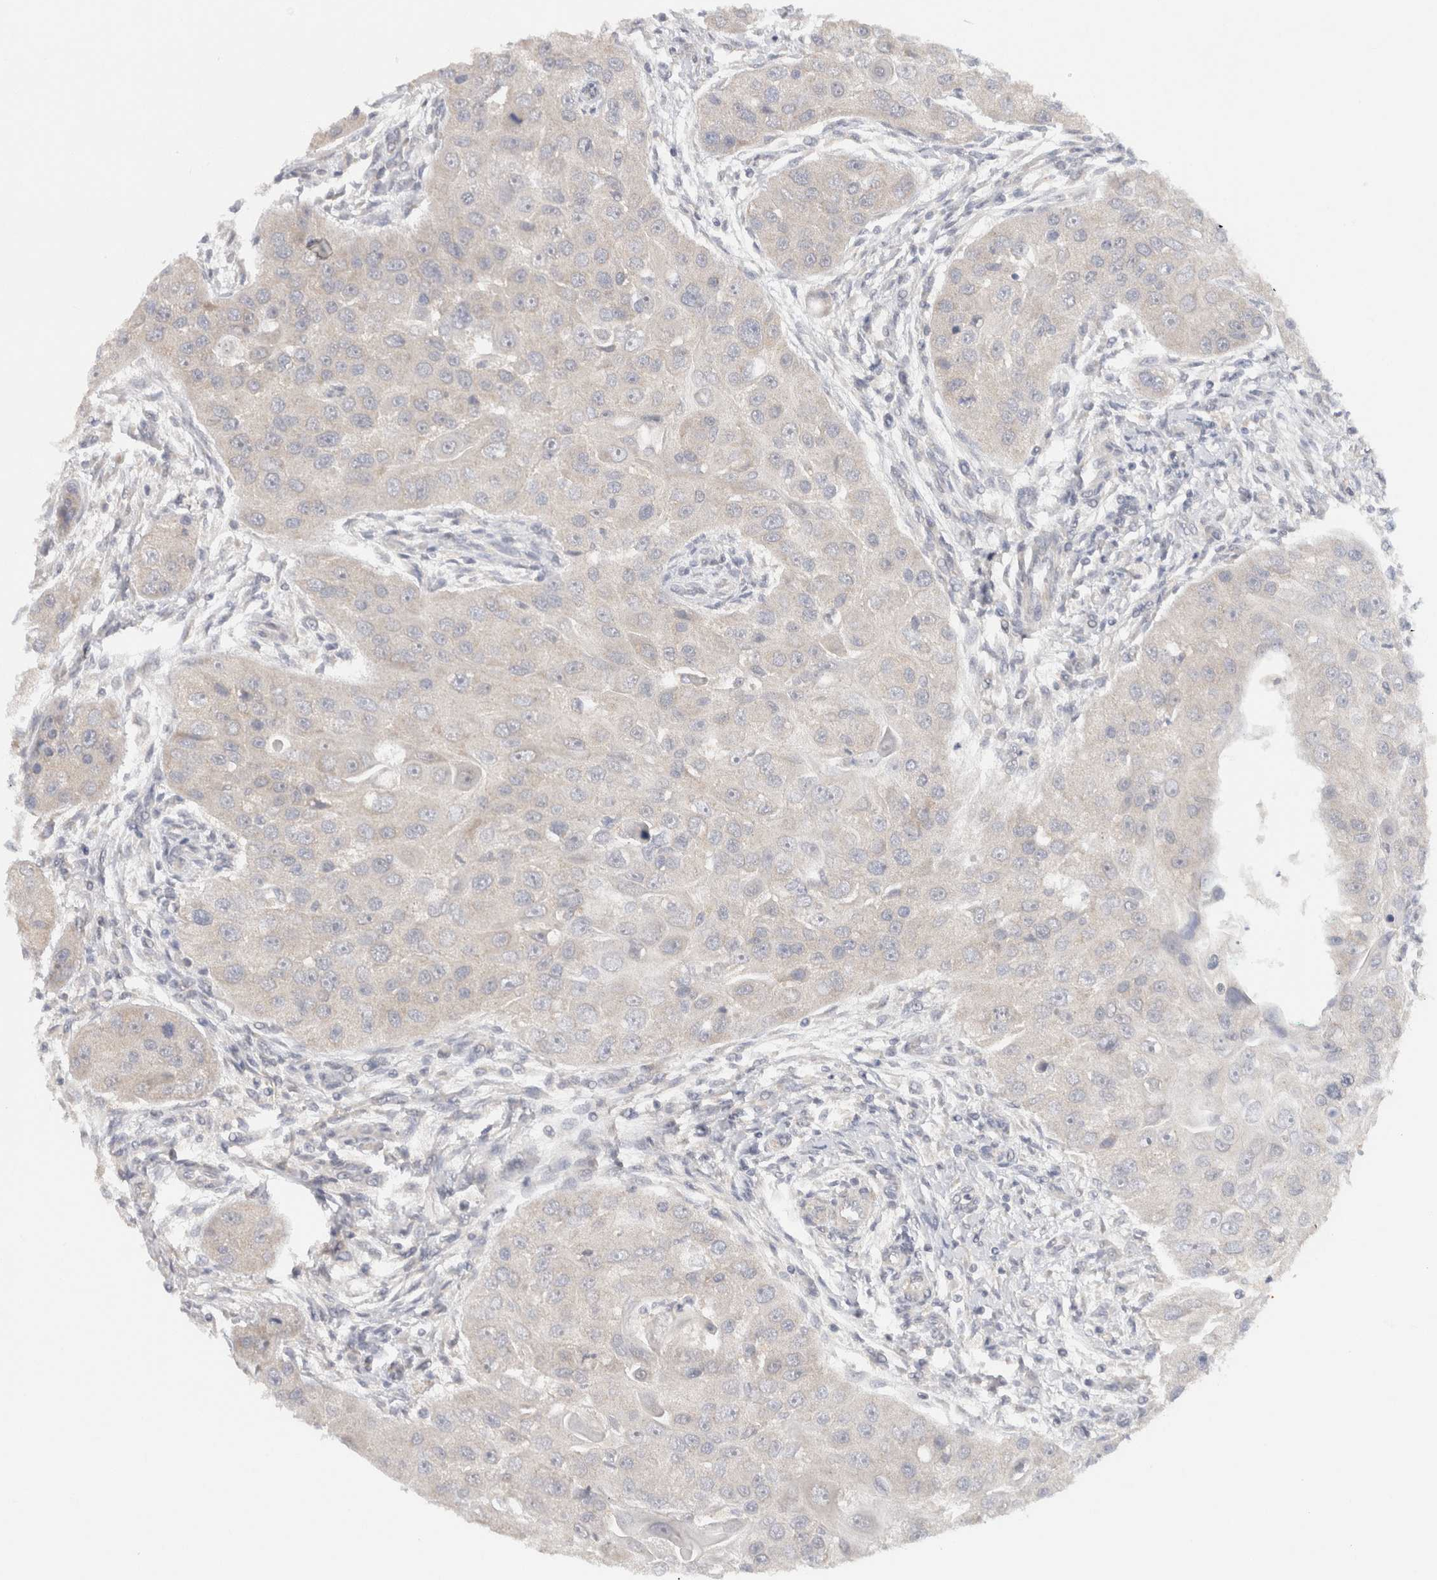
{"staining": {"intensity": "negative", "quantity": "none", "location": "none"}, "tissue": "head and neck cancer", "cell_type": "Tumor cells", "image_type": "cancer", "snomed": [{"axis": "morphology", "description": "Normal tissue, NOS"}, {"axis": "morphology", "description": "Squamous cell carcinoma, NOS"}, {"axis": "topography", "description": "Skeletal muscle"}, {"axis": "topography", "description": "Head-Neck"}], "caption": "Tumor cells show no significant positivity in head and neck cancer. (Stains: DAB (3,3'-diaminobenzidine) immunohistochemistry with hematoxylin counter stain, Microscopy: brightfield microscopy at high magnification).", "gene": "CHRM4", "patient": {"sex": "male", "age": 51}}